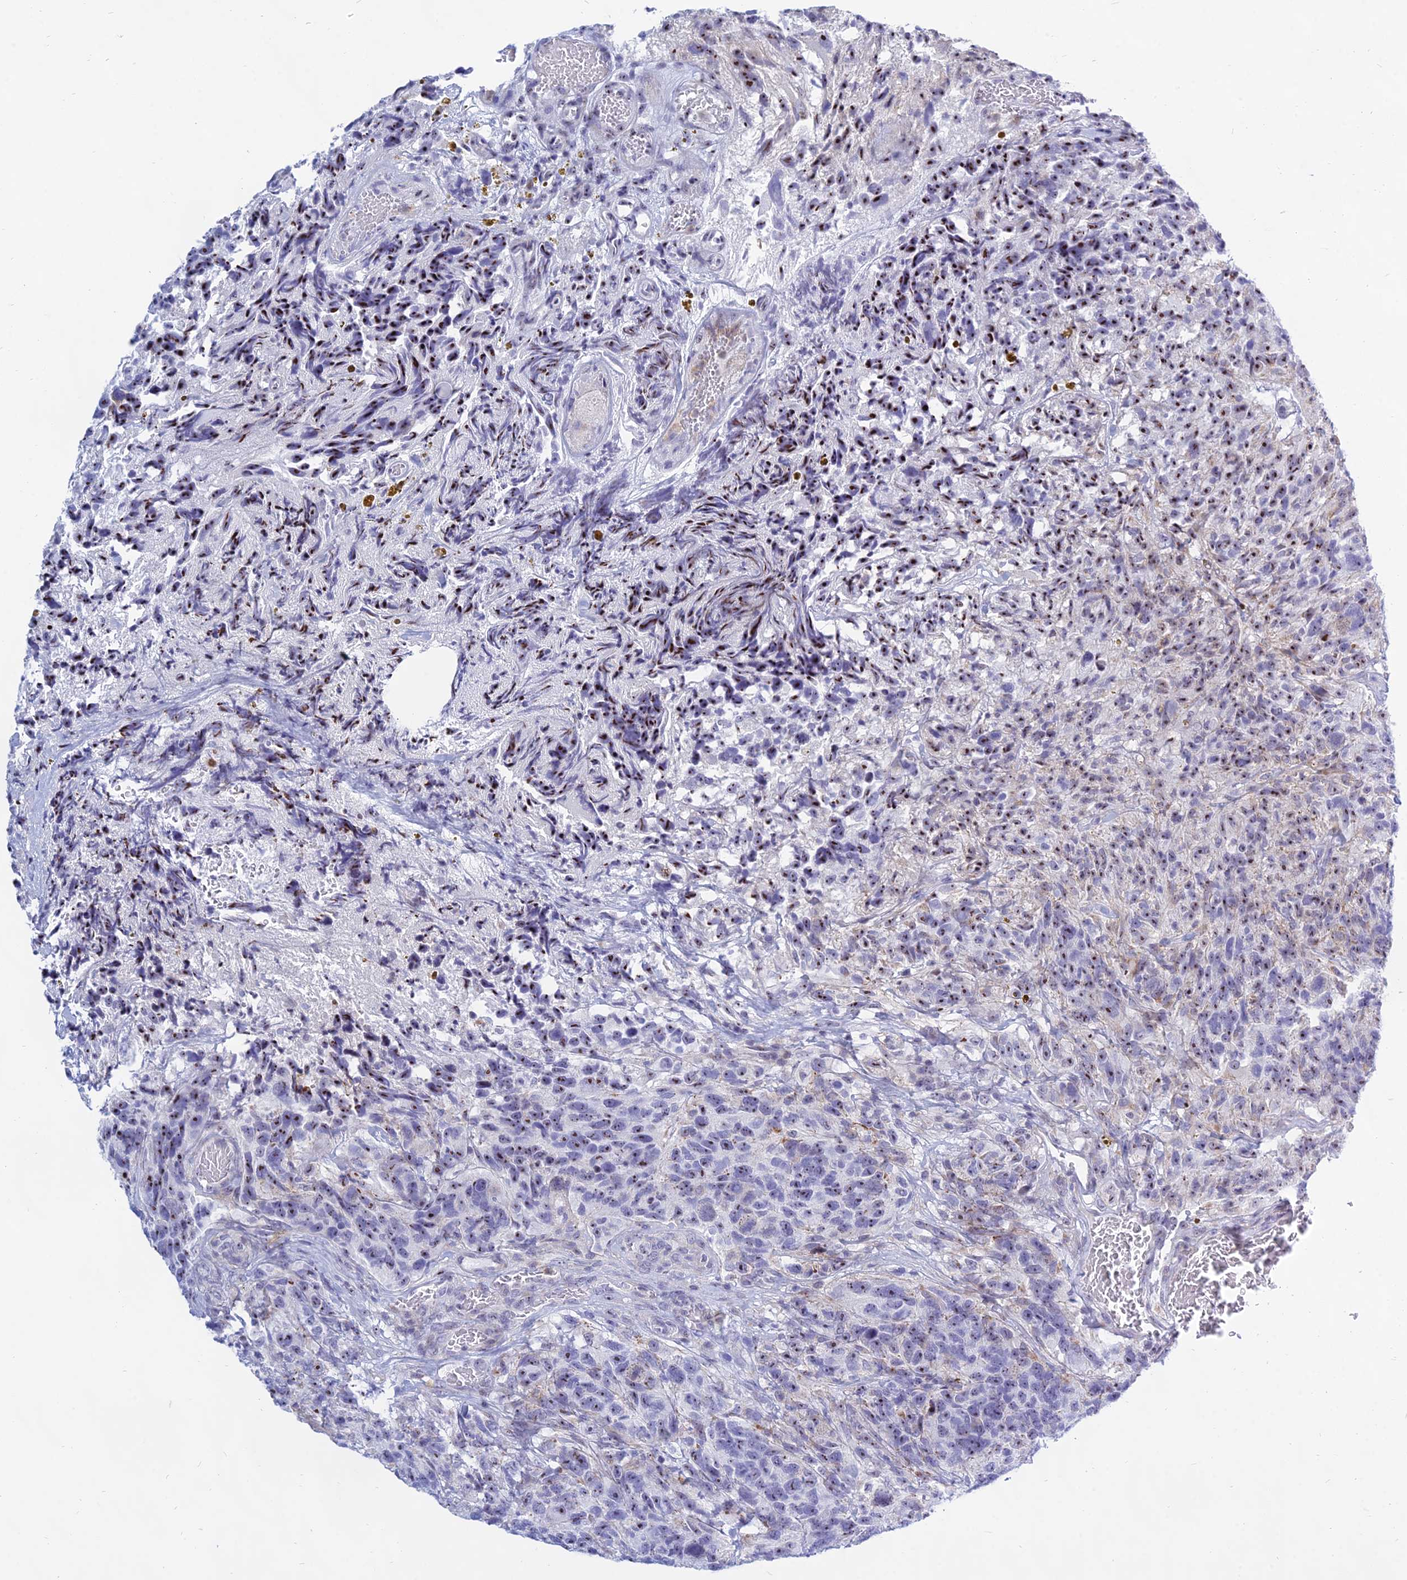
{"staining": {"intensity": "strong", "quantity": "25%-75%", "location": "nuclear"}, "tissue": "glioma", "cell_type": "Tumor cells", "image_type": "cancer", "snomed": [{"axis": "morphology", "description": "Glioma, malignant, High grade"}, {"axis": "topography", "description": "Brain"}], "caption": "Glioma was stained to show a protein in brown. There is high levels of strong nuclear staining in approximately 25%-75% of tumor cells.", "gene": "KRR1", "patient": {"sex": "male", "age": 69}}